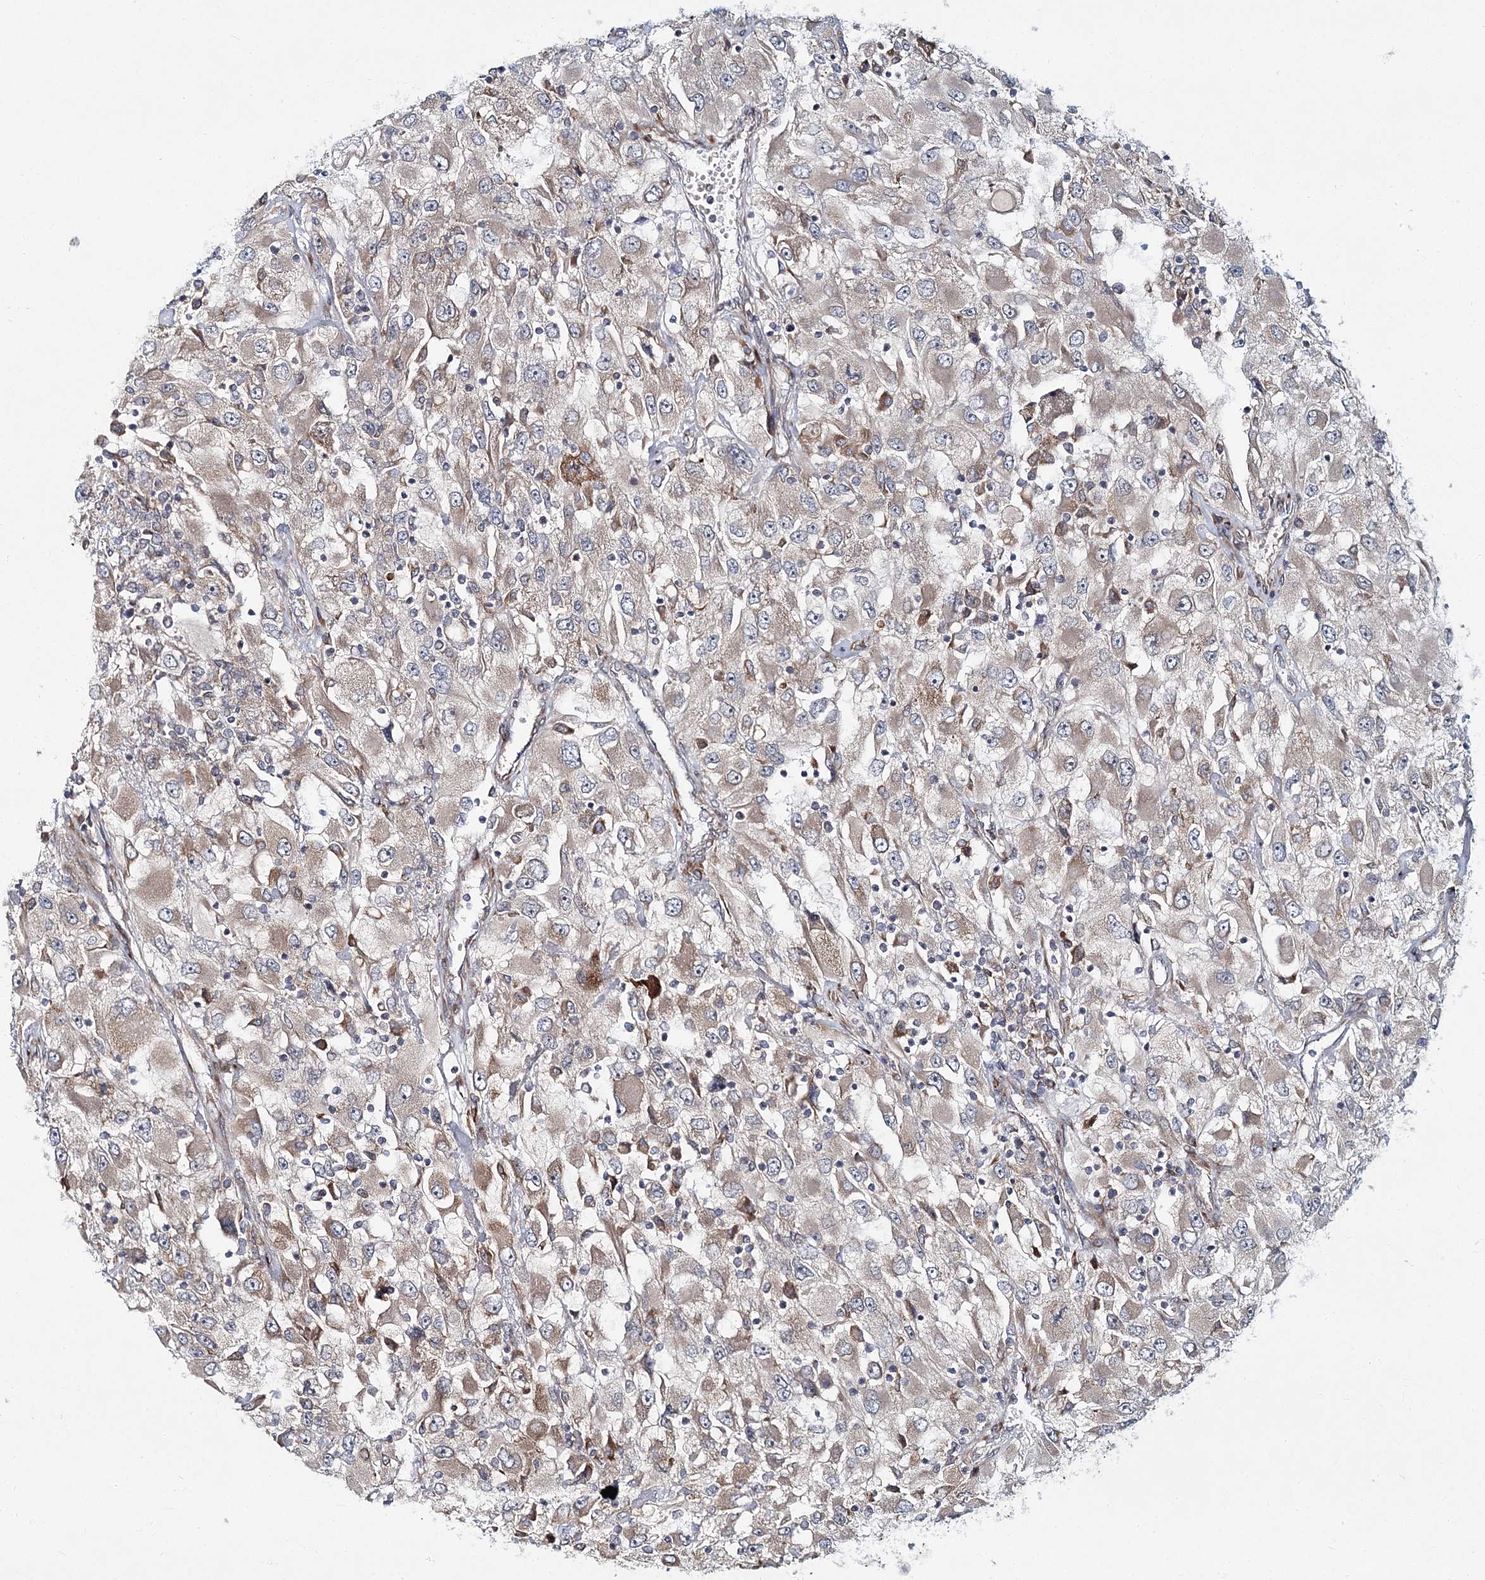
{"staining": {"intensity": "weak", "quantity": "<25%", "location": "cytoplasmic/membranous"}, "tissue": "renal cancer", "cell_type": "Tumor cells", "image_type": "cancer", "snomed": [{"axis": "morphology", "description": "Adenocarcinoma, NOS"}, {"axis": "topography", "description": "Kidney"}], "caption": "IHC of human adenocarcinoma (renal) demonstrates no staining in tumor cells.", "gene": "NBAS", "patient": {"sex": "female", "age": 52}}